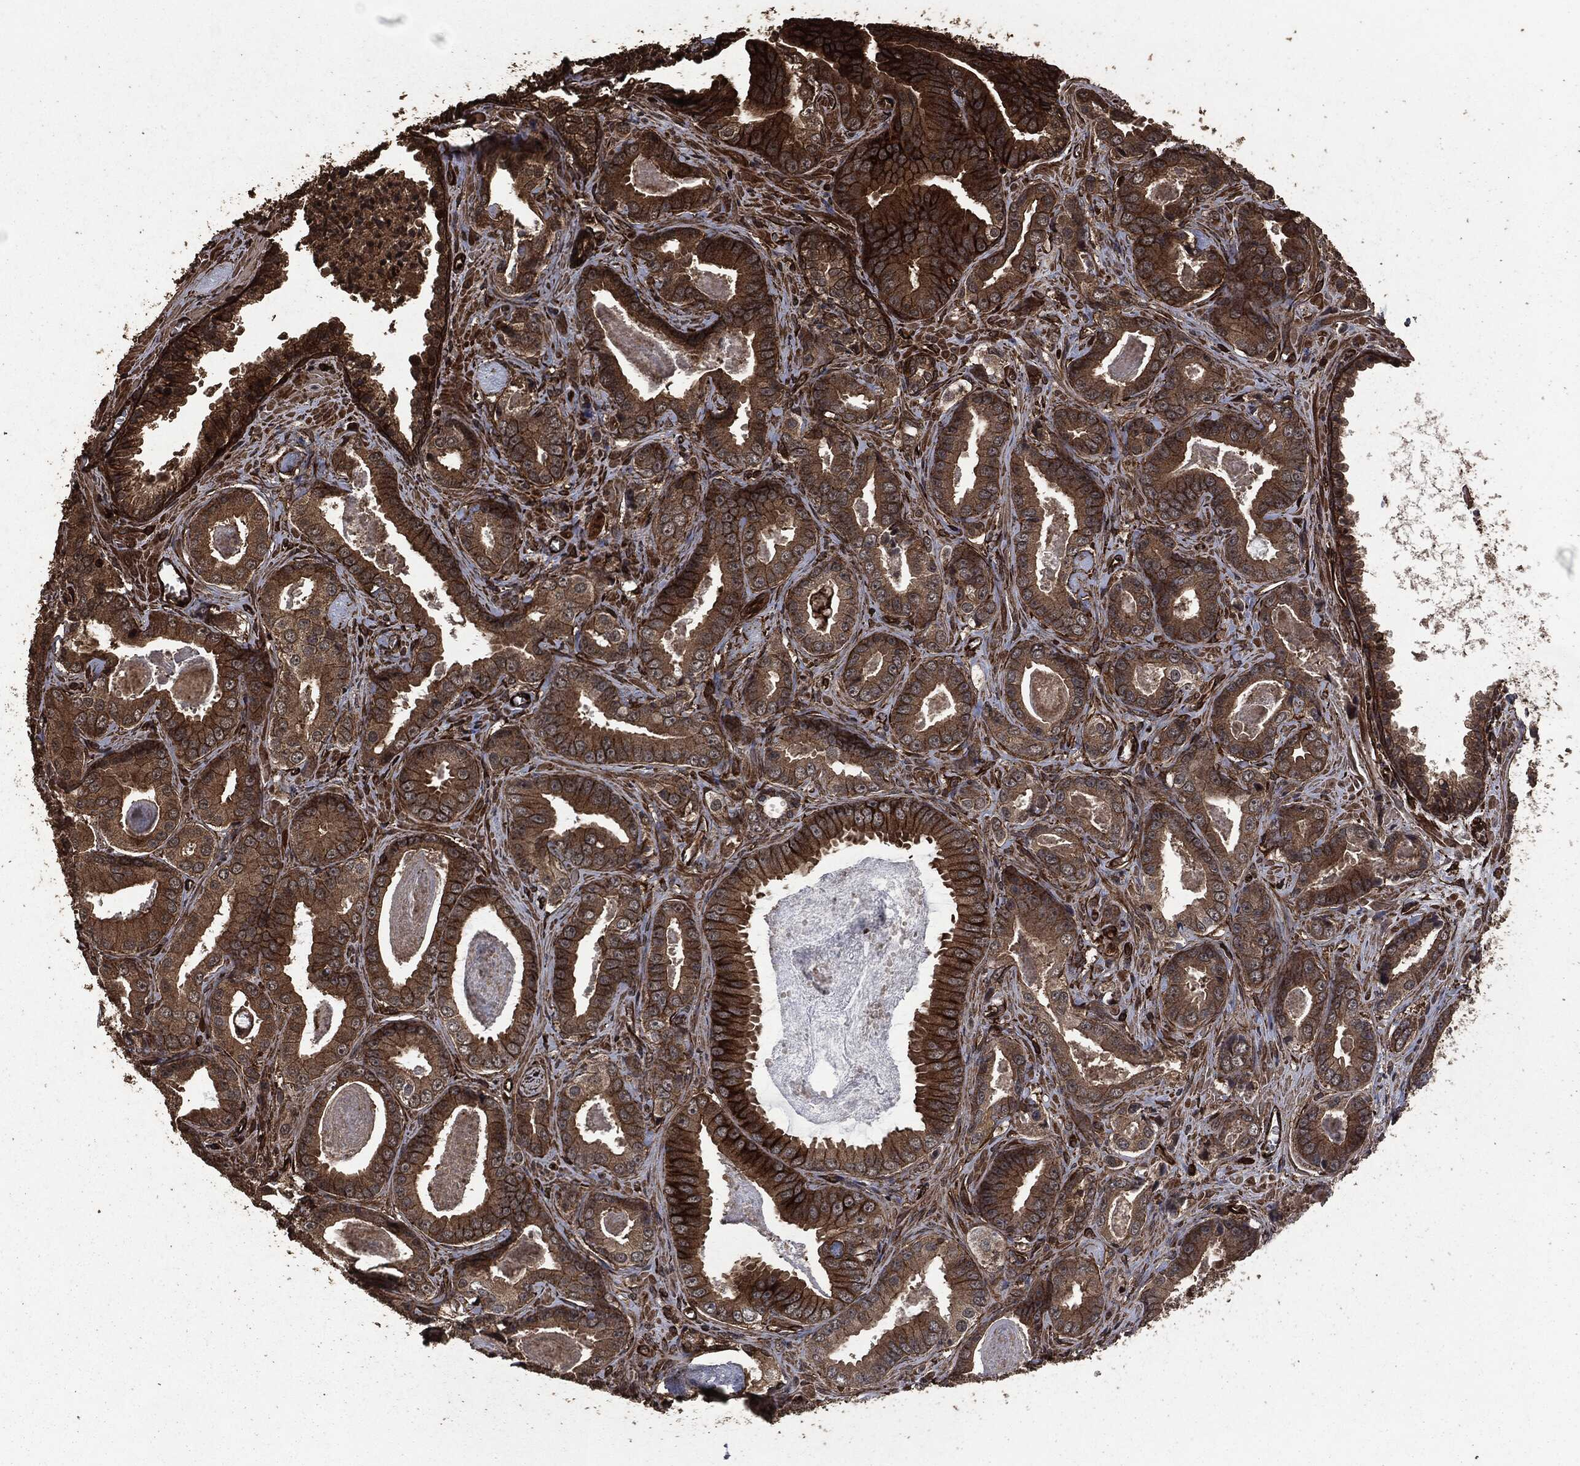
{"staining": {"intensity": "strong", "quantity": "25%-75%", "location": "cytoplasmic/membranous"}, "tissue": "prostate cancer", "cell_type": "Tumor cells", "image_type": "cancer", "snomed": [{"axis": "morphology", "description": "Adenocarcinoma, NOS"}, {"axis": "topography", "description": "Prostate"}], "caption": "Brown immunohistochemical staining in prostate cancer shows strong cytoplasmic/membranous staining in about 25%-75% of tumor cells. (brown staining indicates protein expression, while blue staining denotes nuclei).", "gene": "HRAS", "patient": {"sex": "male", "age": 61}}